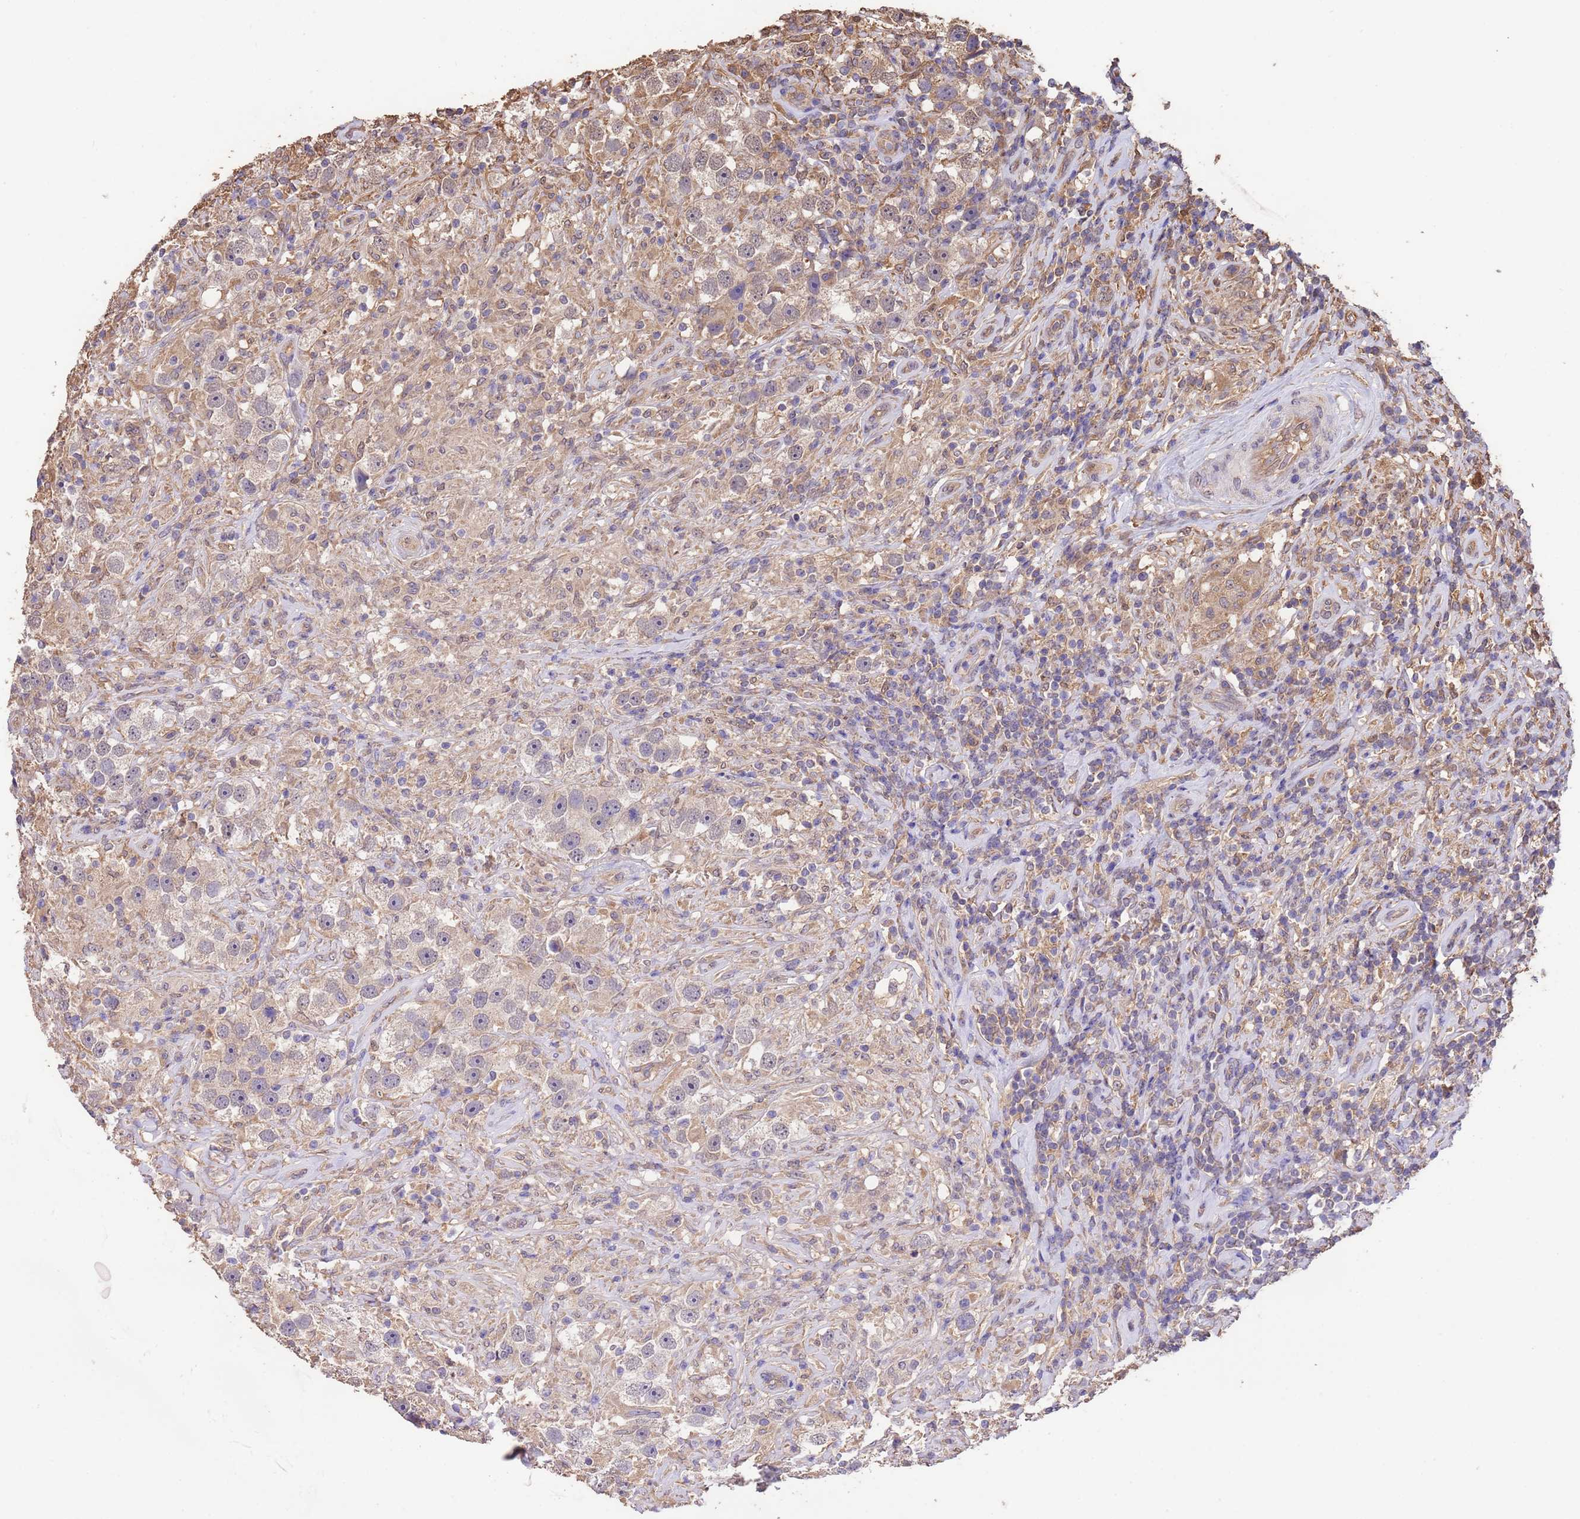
{"staining": {"intensity": "weak", "quantity": "<25%", "location": "cytoplasmic/membranous"}, "tissue": "testis cancer", "cell_type": "Tumor cells", "image_type": "cancer", "snomed": [{"axis": "morphology", "description": "Seminoma, NOS"}, {"axis": "topography", "description": "Testis"}], "caption": "Tumor cells are negative for brown protein staining in testis seminoma.", "gene": "NPHP1", "patient": {"sex": "male", "age": 49}}